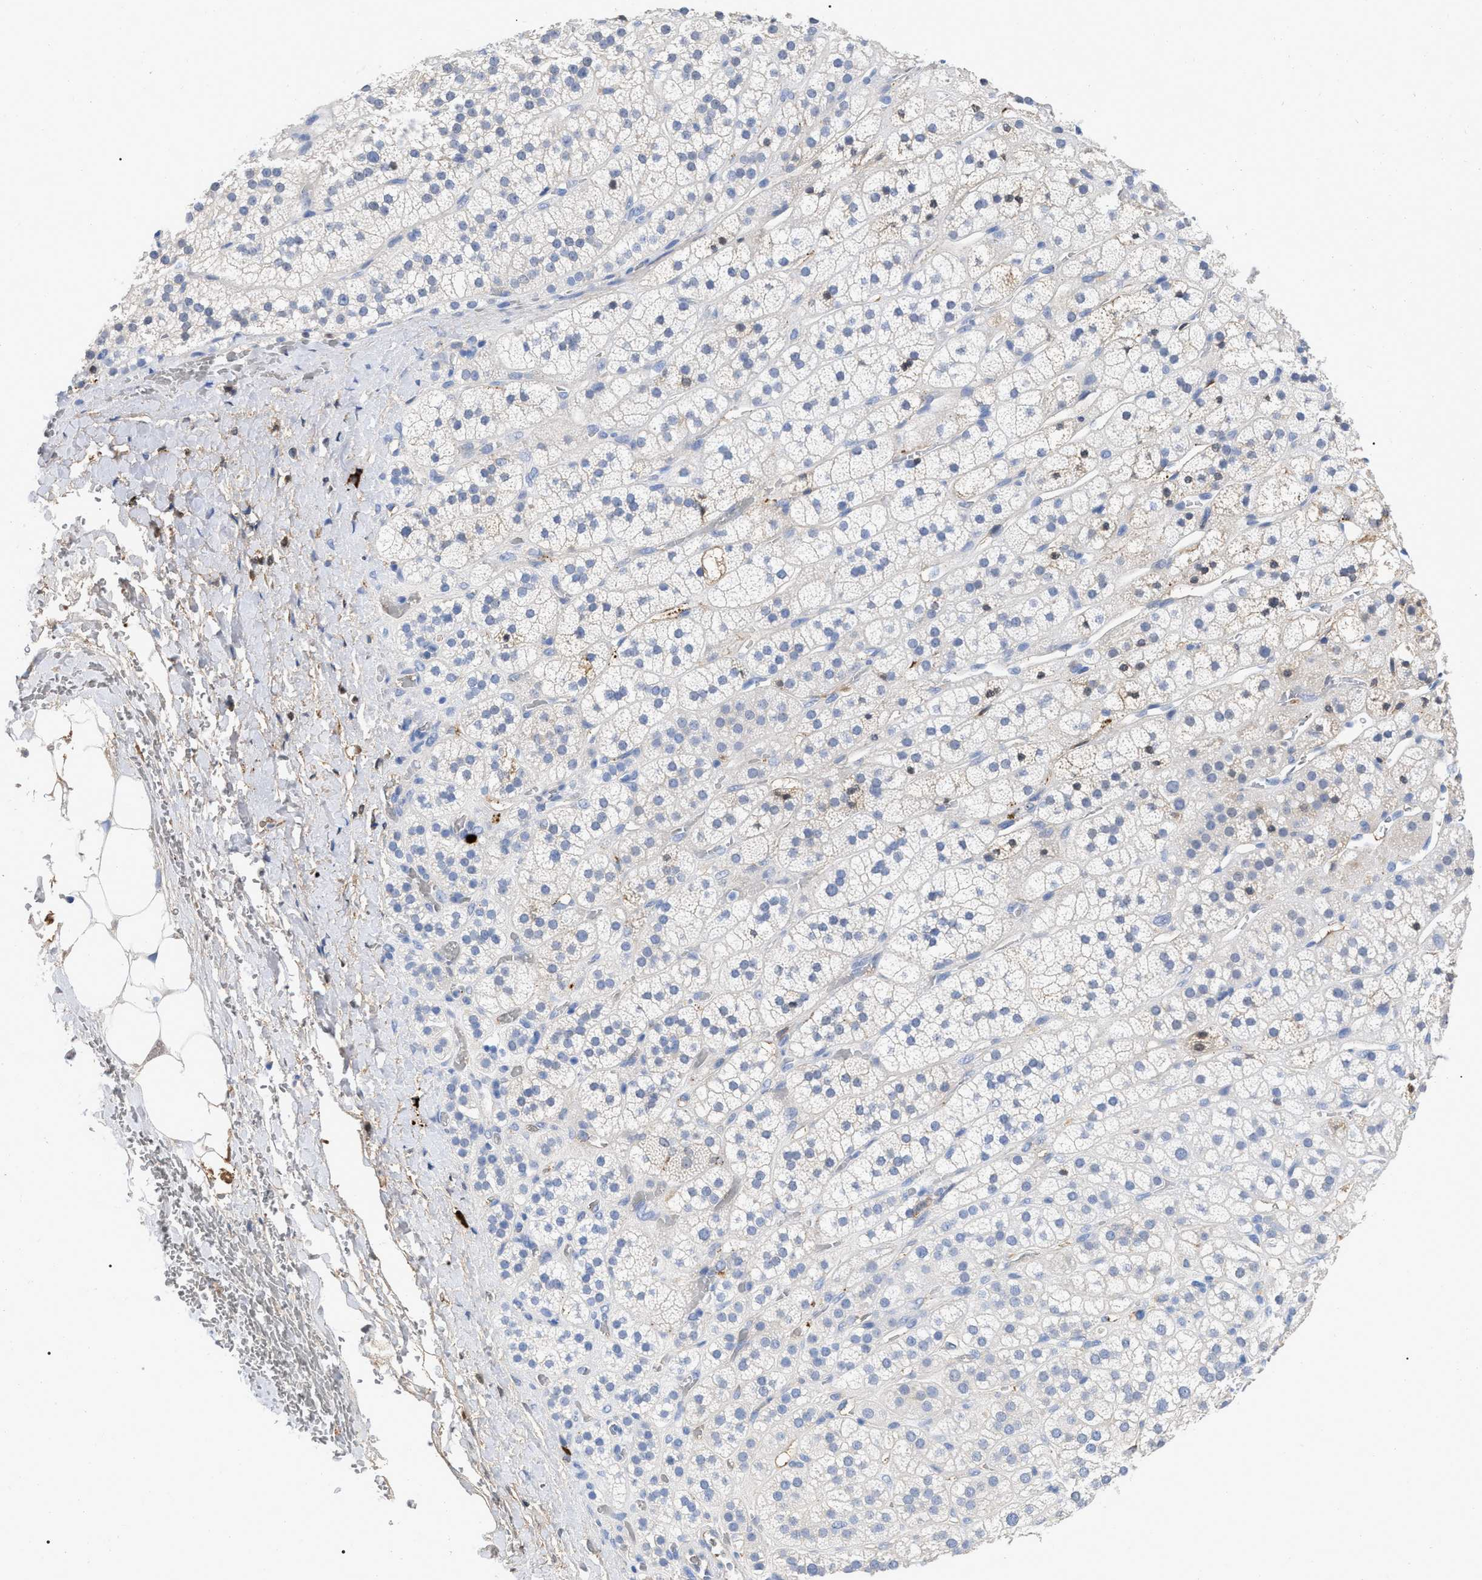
{"staining": {"intensity": "negative", "quantity": "none", "location": "none"}, "tissue": "adrenal gland", "cell_type": "Glandular cells", "image_type": "normal", "snomed": [{"axis": "morphology", "description": "Normal tissue, NOS"}, {"axis": "topography", "description": "Adrenal gland"}], "caption": "Human adrenal gland stained for a protein using IHC demonstrates no positivity in glandular cells.", "gene": "IGHV5", "patient": {"sex": "male", "age": 56}}